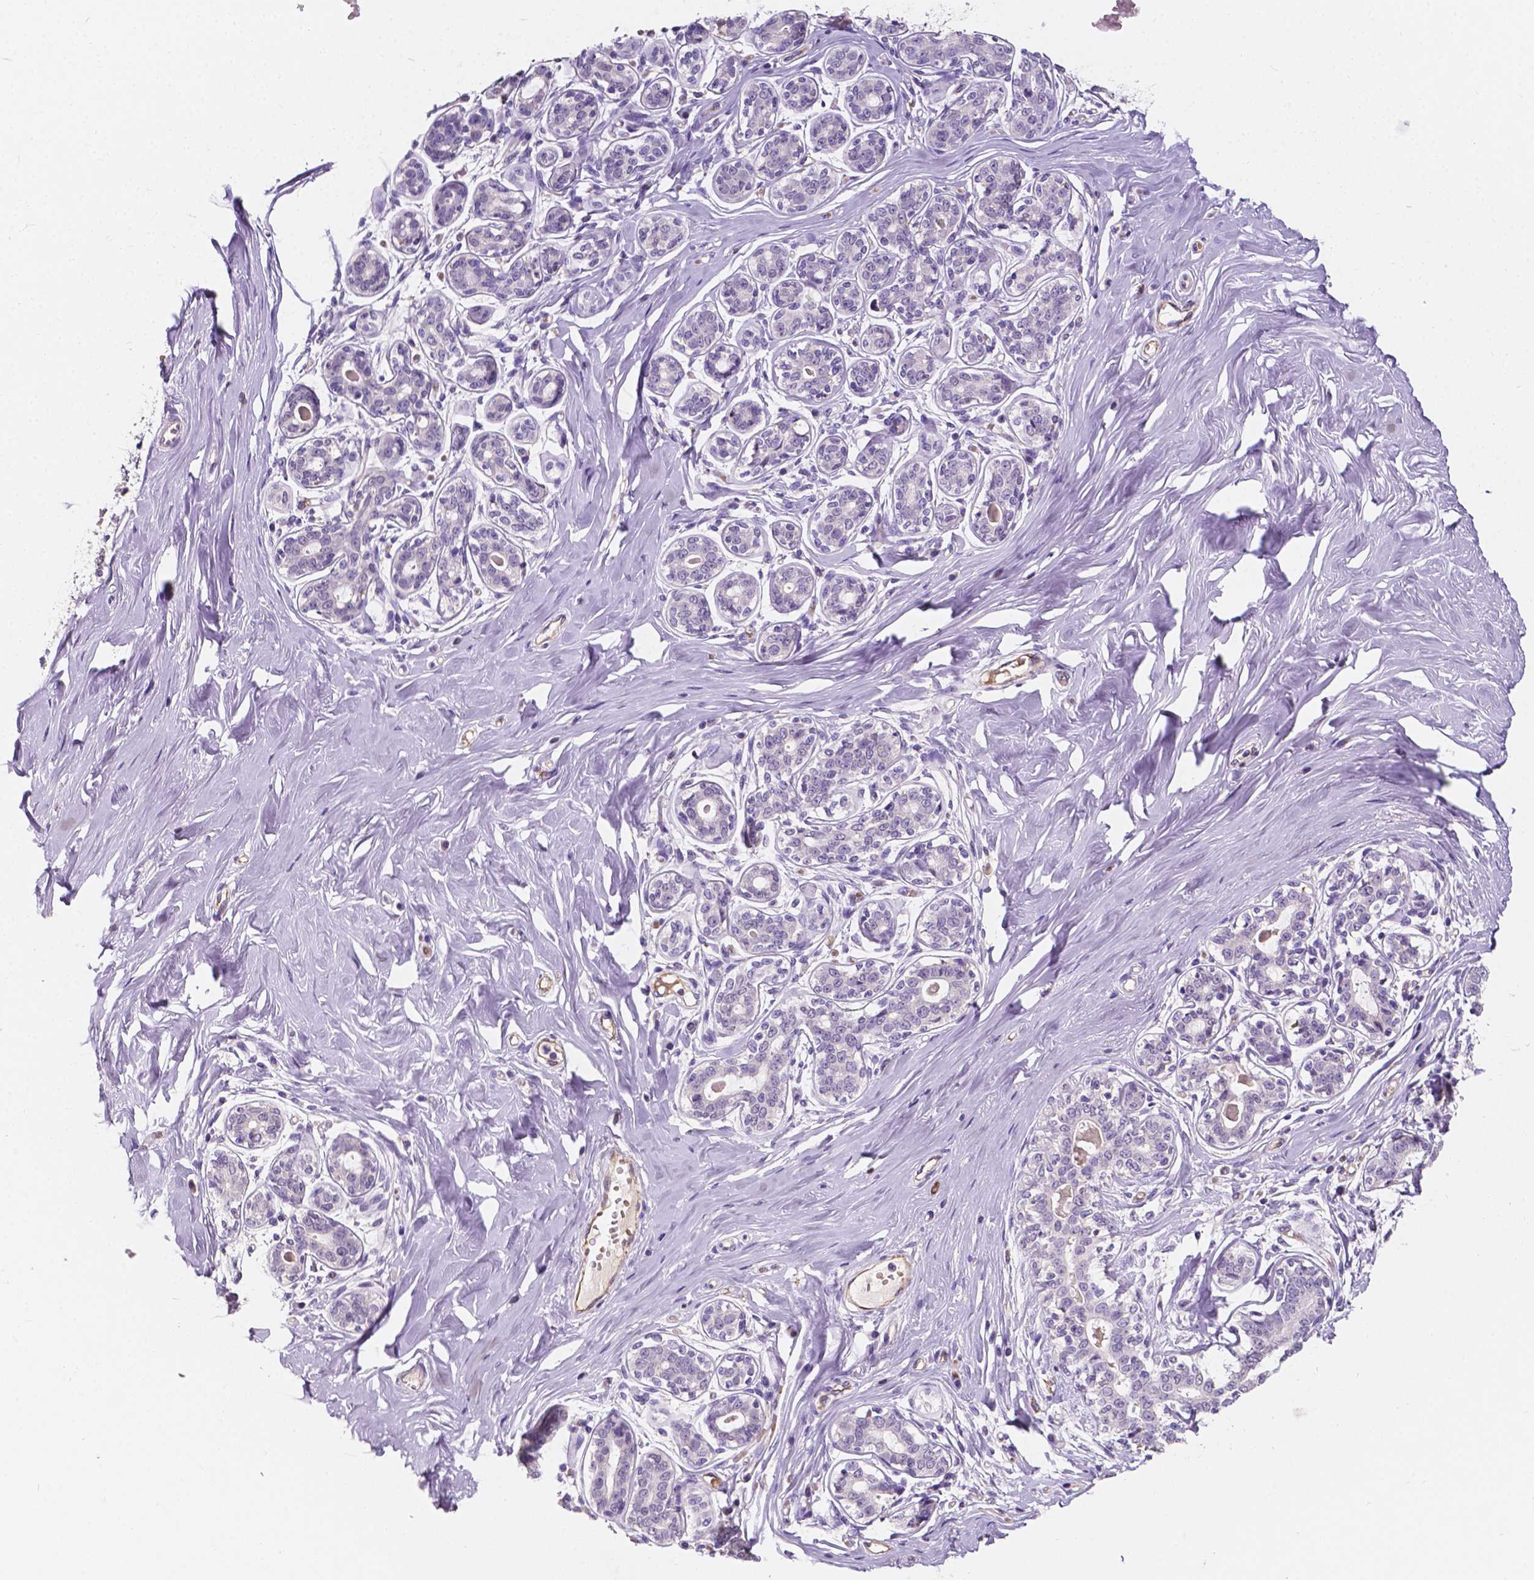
{"staining": {"intensity": "negative", "quantity": "none", "location": "none"}, "tissue": "breast", "cell_type": "Adipocytes", "image_type": "normal", "snomed": [{"axis": "morphology", "description": "Normal tissue, NOS"}, {"axis": "topography", "description": "Skin"}, {"axis": "topography", "description": "Breast"}], "caption": "A high-resolution histopathology image shows immunohistochemistry staining of normal breast, which shows no significant staining in adipocytes. (Brightfield microscopy of DAB (3,3'-diaminobenzidine) immunohistochemistry at high magnification).", "gene": "SLC22A4", "patient": {"sex": "female", "age": 43}}